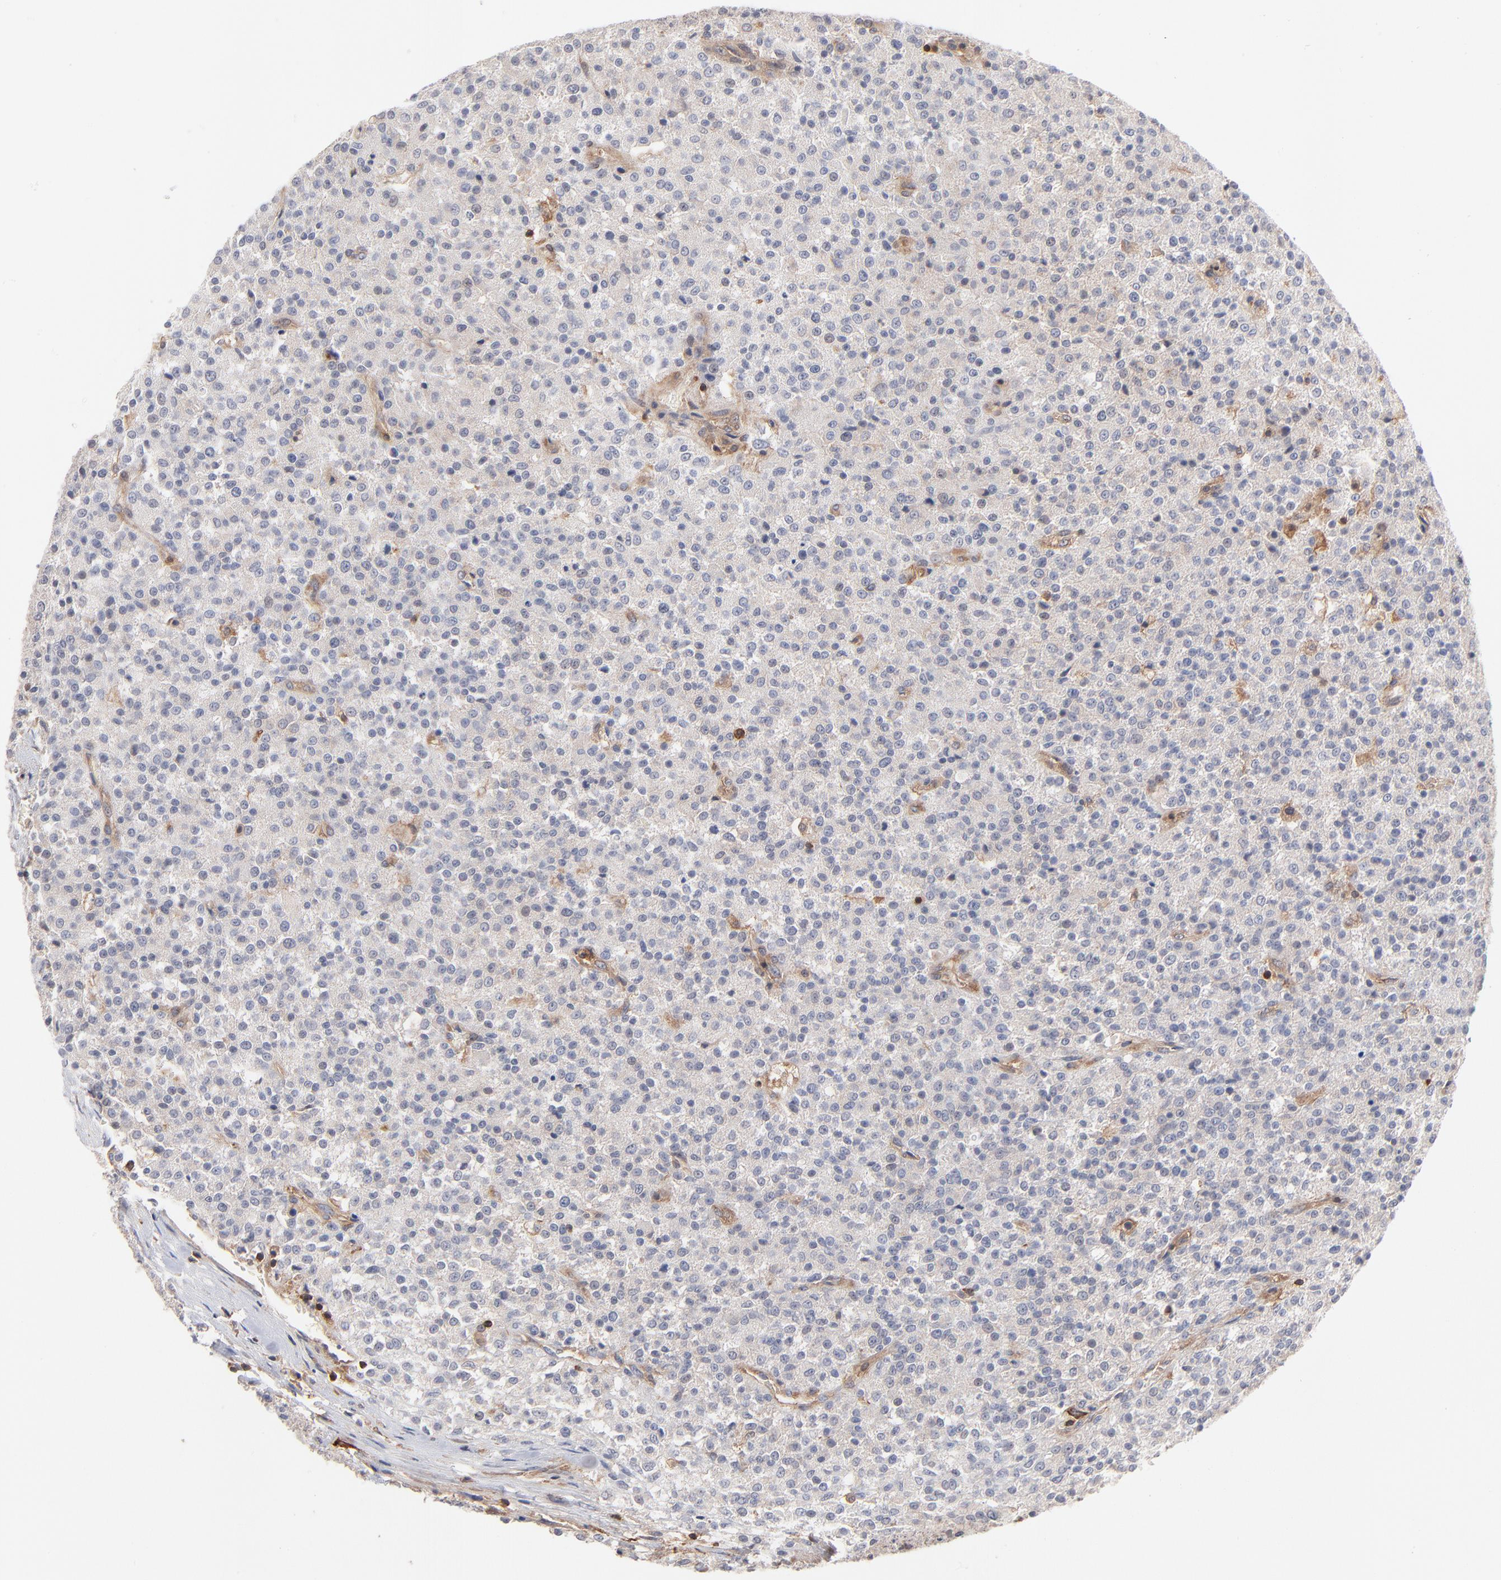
{"staining": {"intensity": "negative", "quantity": "none", "location": "none"}, "tissue": "testis cancer", "cell_type": "Tumor cells", "image_type": "cancer", "snomed": [{"axis": "morphology", "description": "Seminoma, NOS"}, {"axis": "topography", "description": "Testis"}], "caption": "A high-resolution histopathology image shows immunohistochemistry (IHC) staining of testis cancer, which displays no significant expression in tumor cells.", "gene": "WIPF1", "patient": {"sex": "male", "age": 59}}